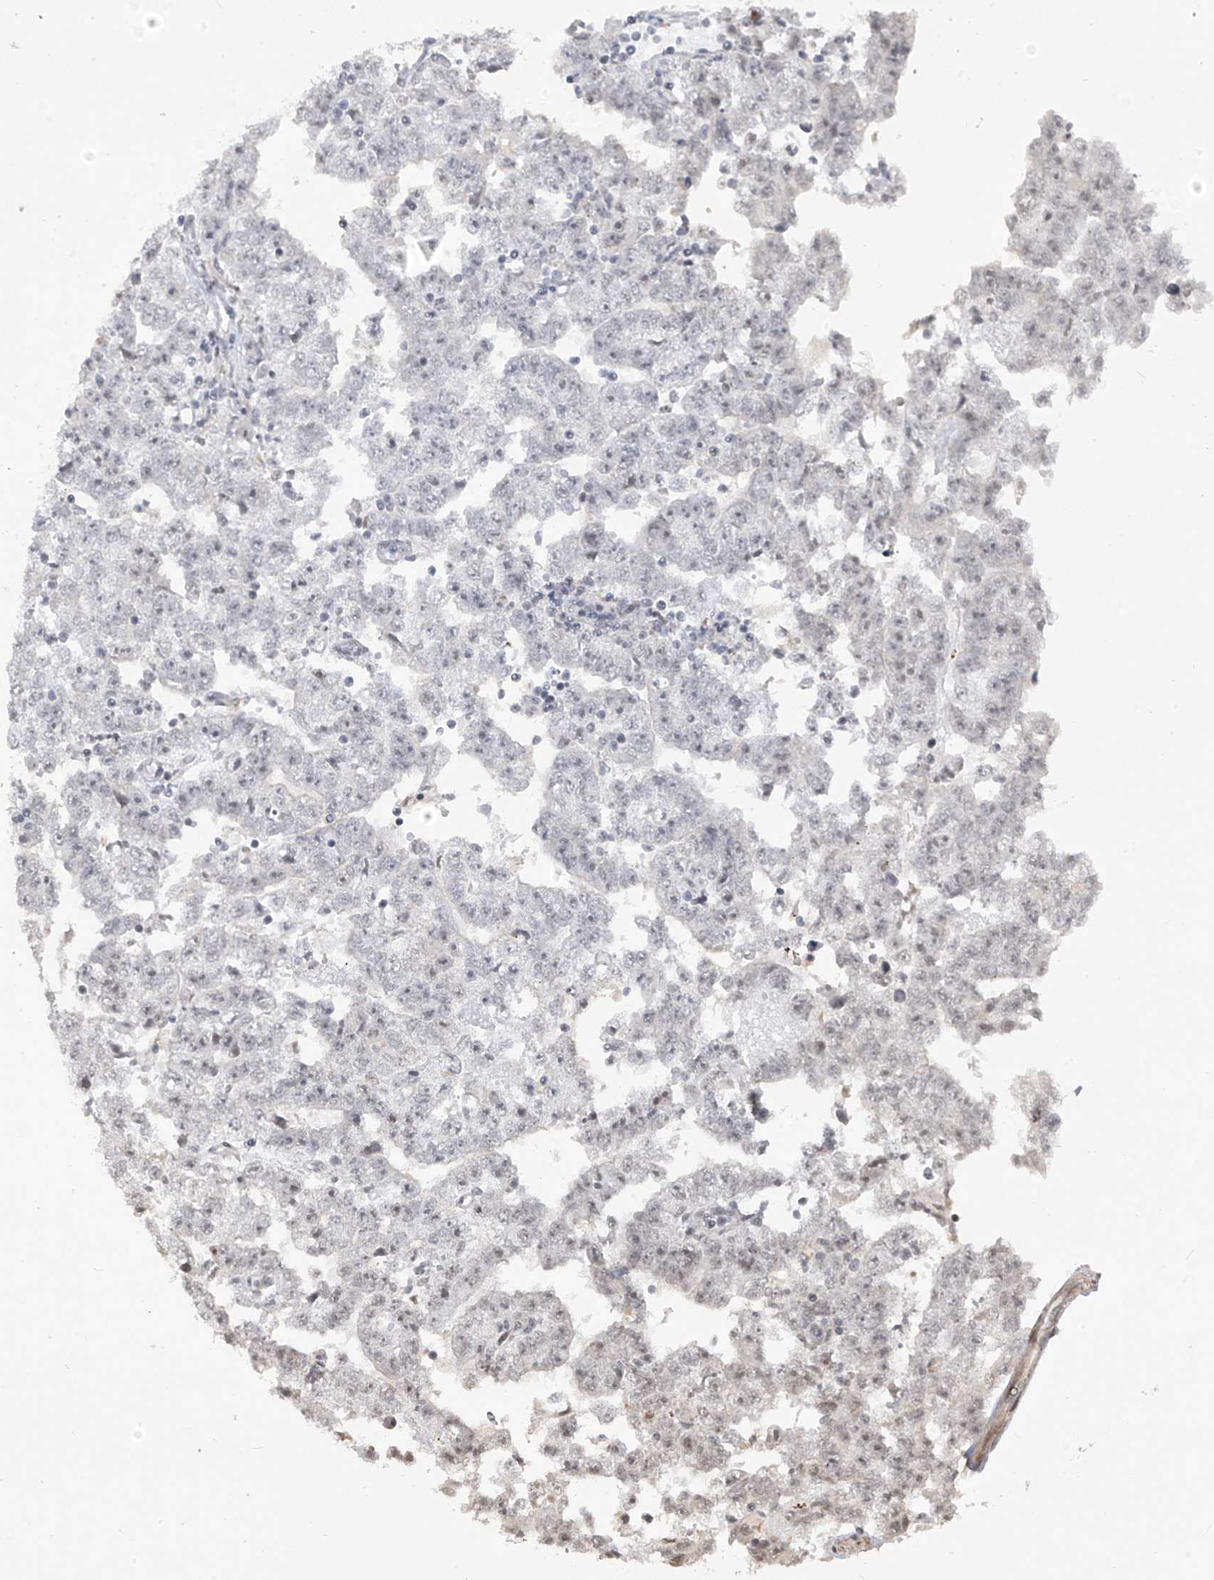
{"staining": {"intensity": "negative", "quantity": "none", "location": "none"}, "tissue": "testis cancer", "cell_type": "Tumor cells", "image_type": "cancer", "snomed": [{"axis": "morphology", "description": "Carcinoma, Embryonal, NOS"}, {"axis": "topography", "description": "Testis"}], "caption": "Micrograph shows no significant protein positivity in tumor cells of testis cancer (embryonal carcinoma).", "gene": "METAP1D", "patient": {"sex": "male", "age": 25}}